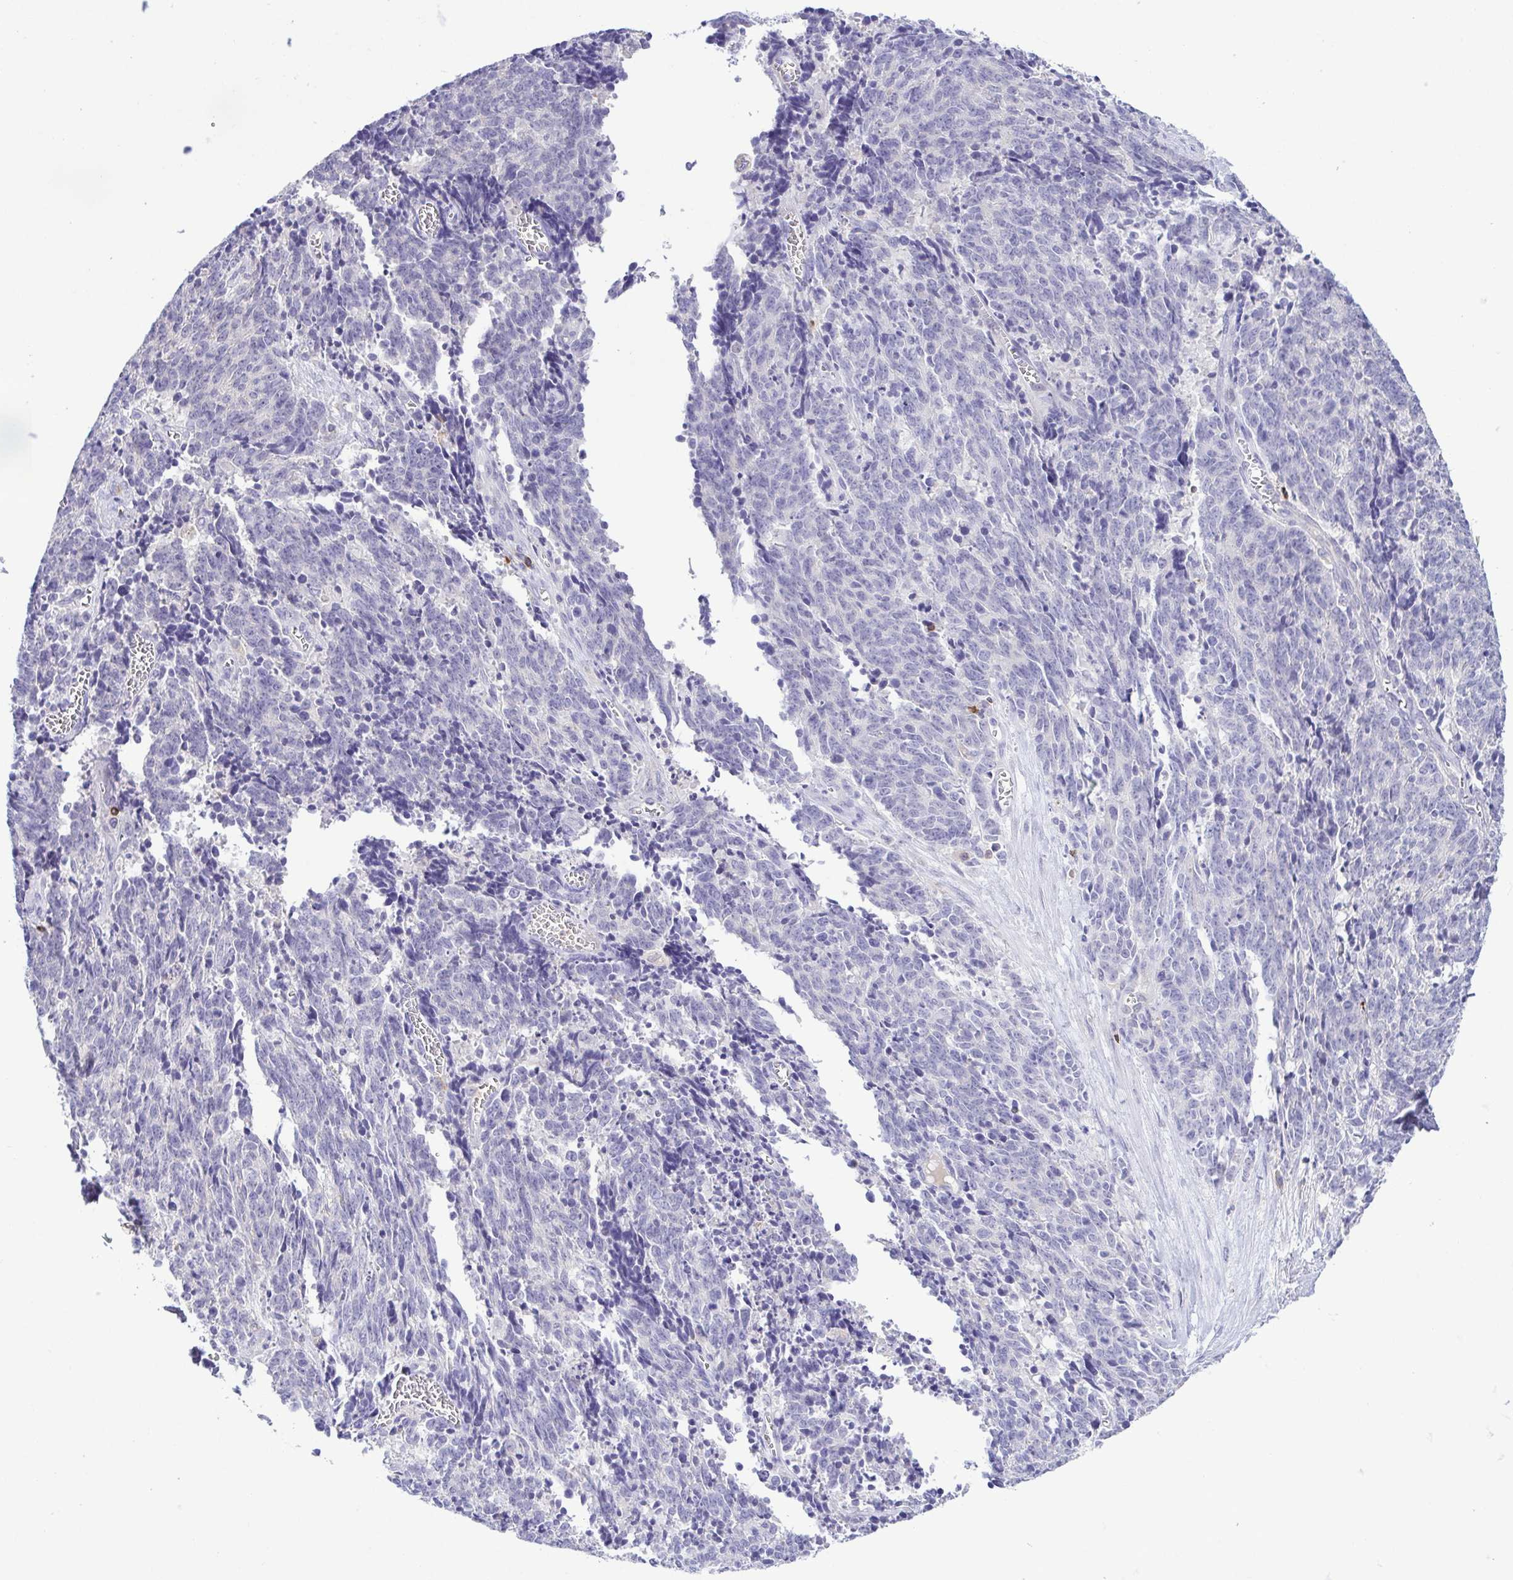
{"staining": {"intensity": "negative", "quantity": "none", "location": "none"}, "tissue": "cervical cancer", "cell_type": "Tumor cells", "image_type": "cancer", "snomed": [{"axis": "morphology", "description": "Squamous cell carcinoma, NOS"}, {"axis": "topography", "description": "Cervix"}], "caption": "Photomicrograph shows no protein positivity in tumor cells of cervical cancer (squamous cell carcinoma) tissue.", "gene": "PGLYRP1", "patient": {"sex": "female", "age": 29}}